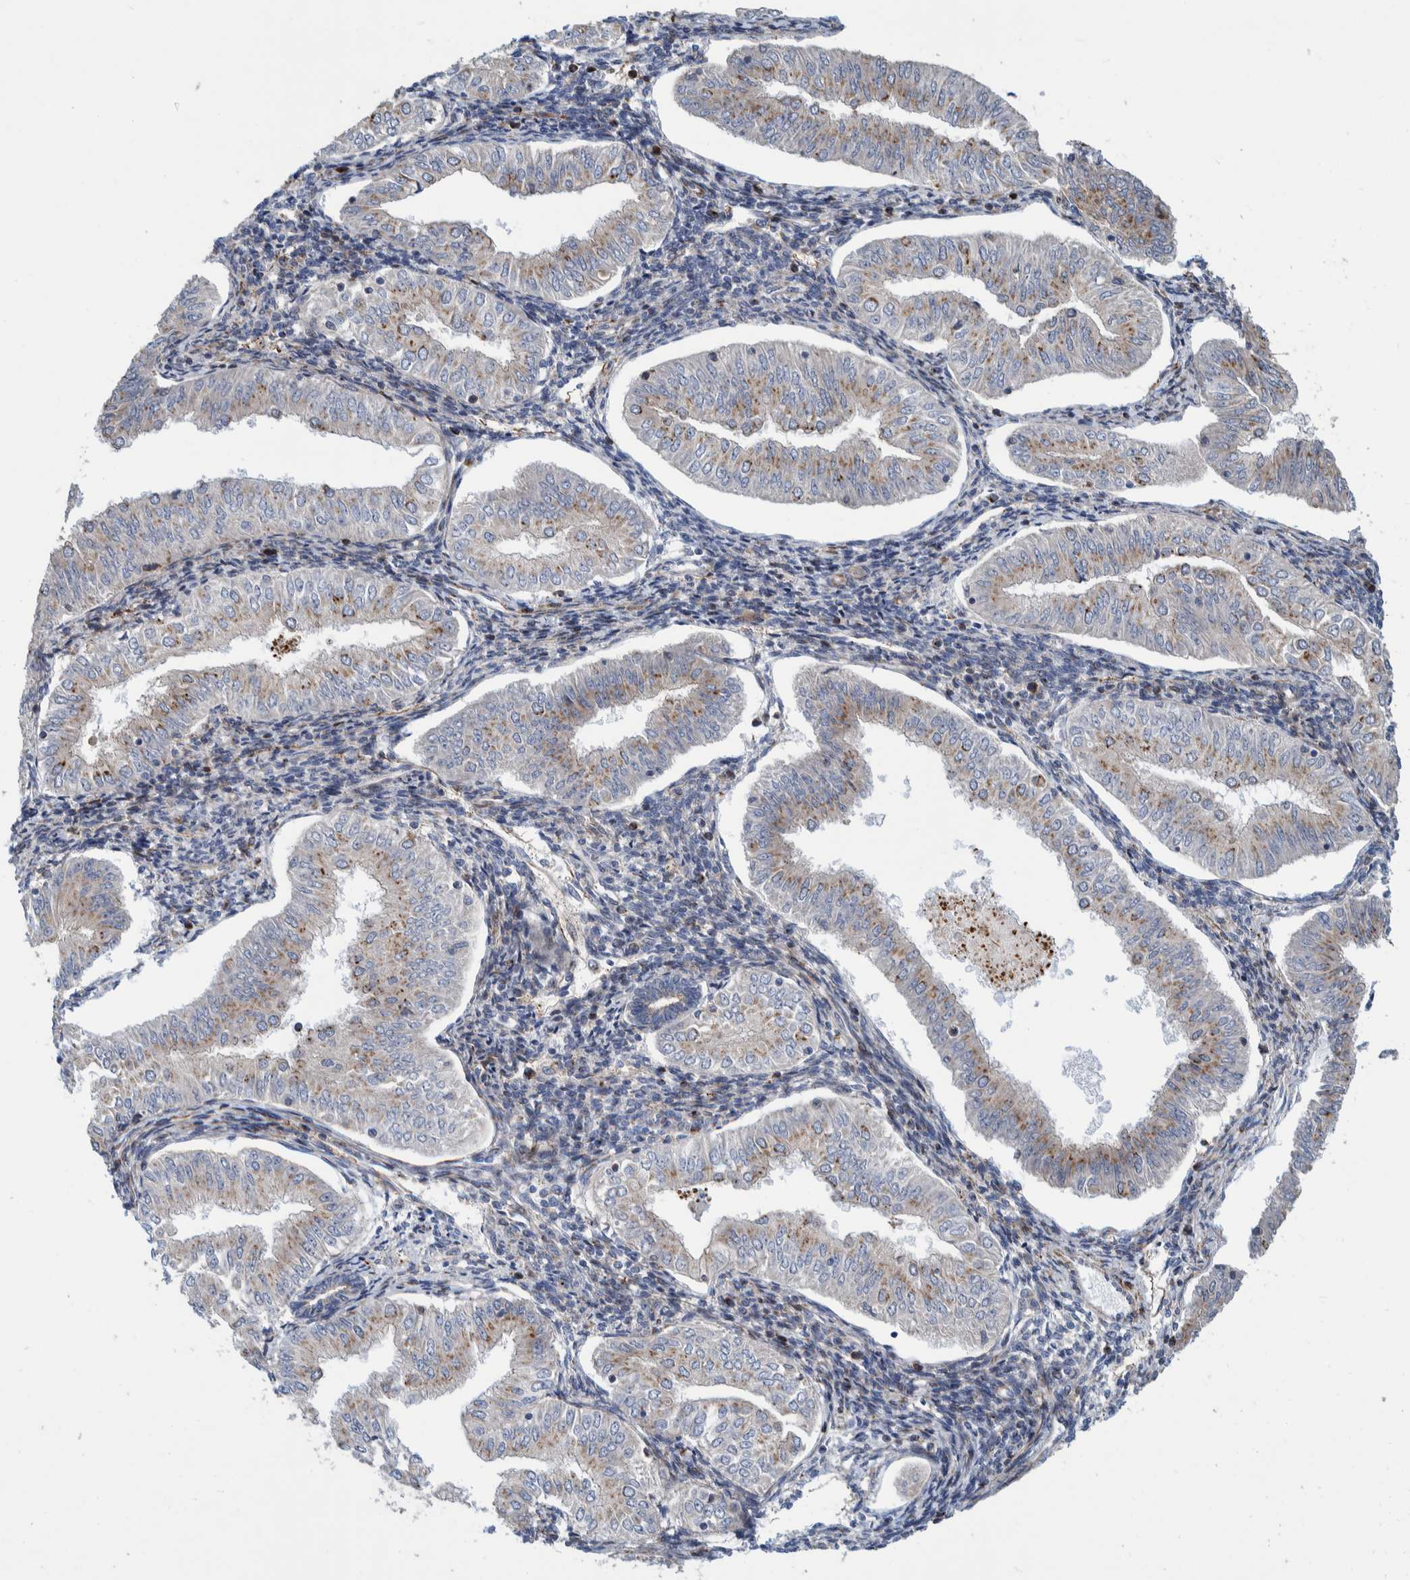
{"staining": {"intensity": "weak", "quantity": "25%-75%", "location": "cytoplasmic/membranous"}, "tissue": "endometrial cancer", "cell_type": "Tumor cells", "image_type": "cancer", "snomed": [{"axis": "morphology", "description": "Normal tissue, NOS"}, {"axis": "morphology", "description": "Adenocarcinoma, NOS"}, {"axis": "topography", "description": "Endometrium"}], "caption": "Immunohistochemical staining of human endometrial cancer (adenocarcinoma) reveals weak cytoplasmic/membranous protein staining in approximately 25%-75% of tumor cells.", "gene": "CCDC57", "patient": {"sex": "female", "age": 53}}